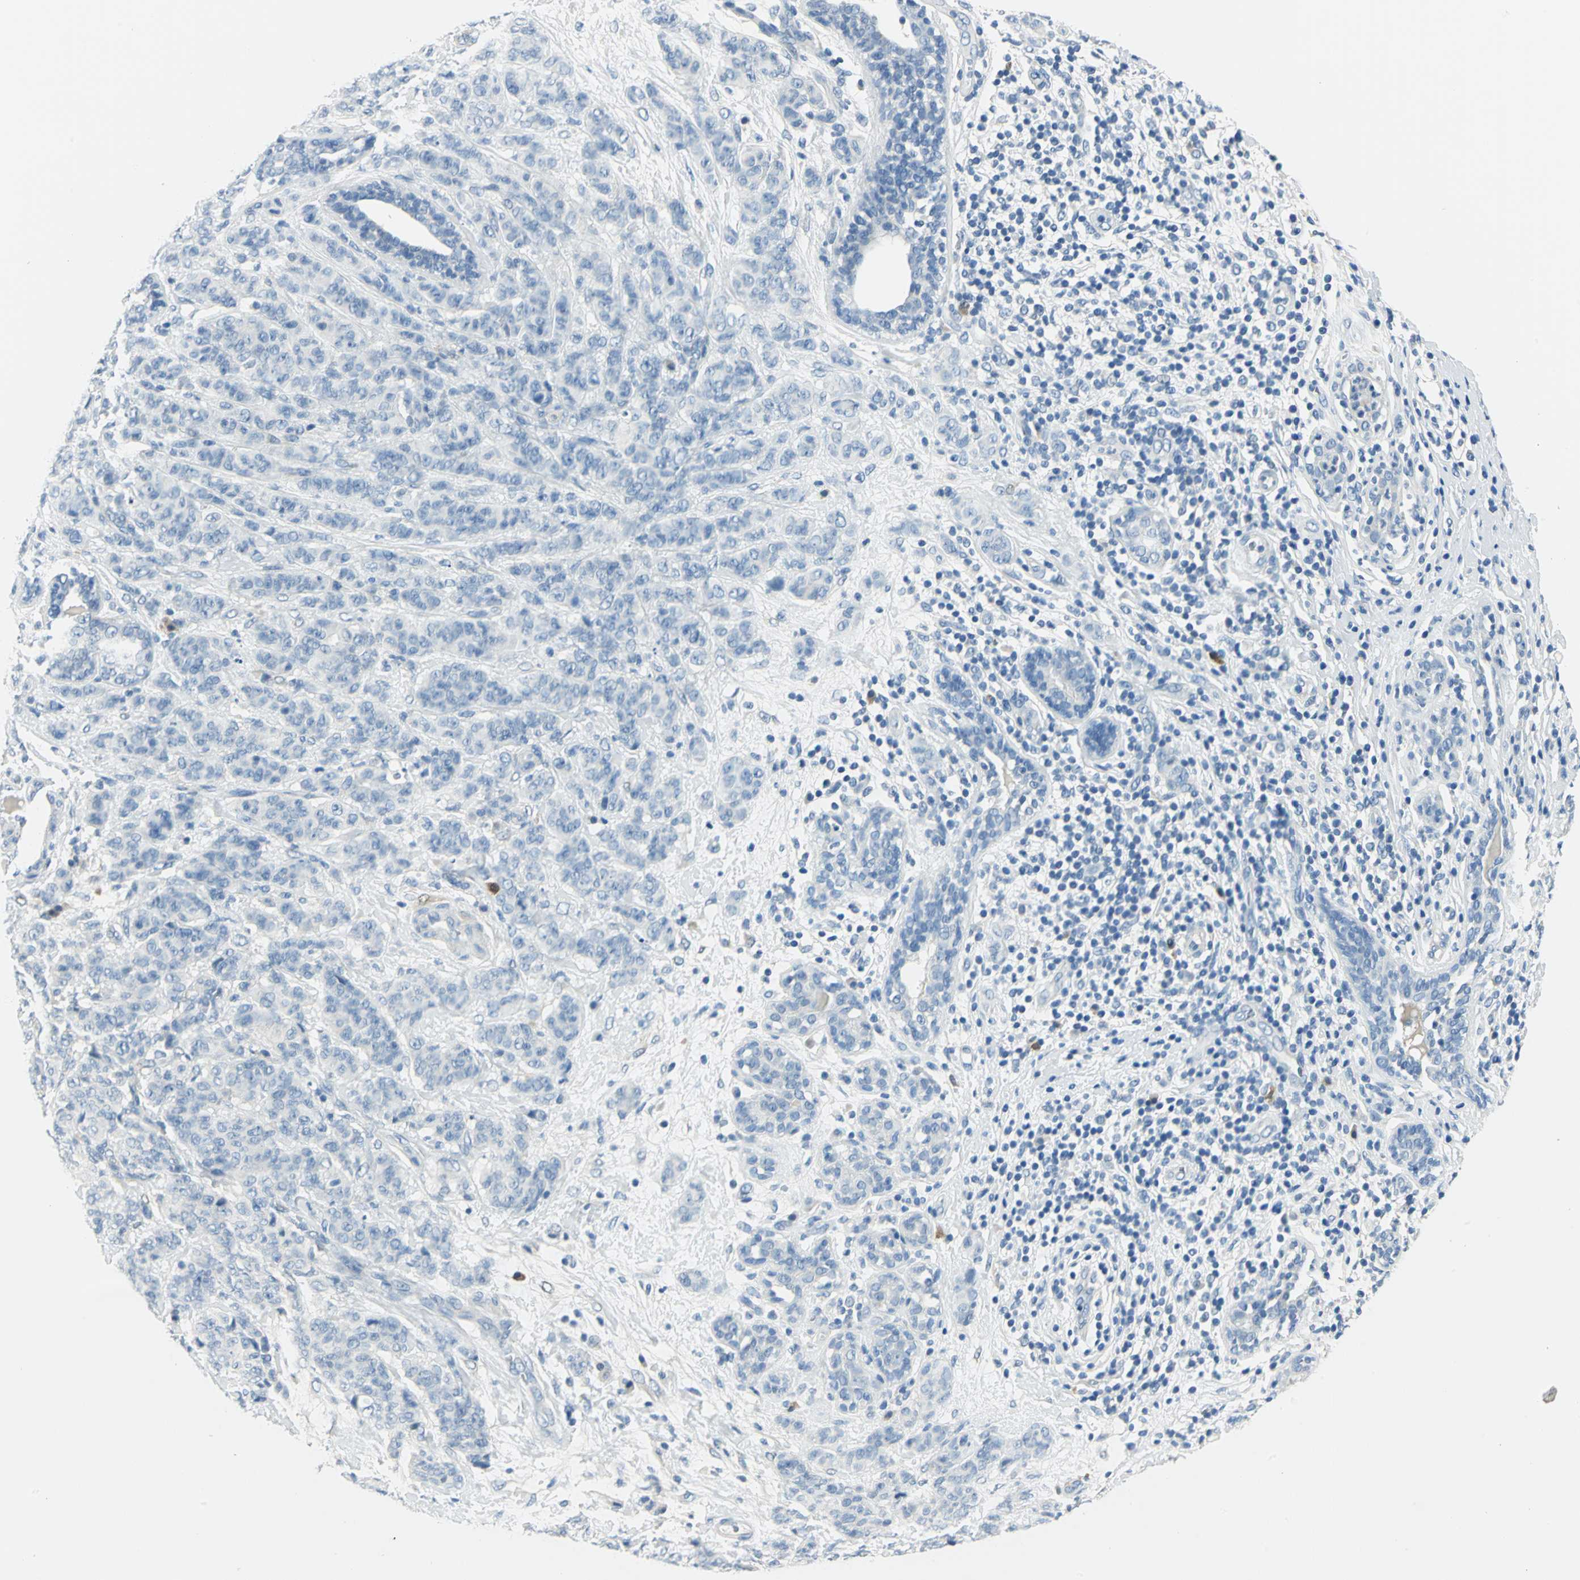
{"staining": {"intensity": "negative", "quantity": "none", "location": "none"}, "tissue": "breast cancer", "cell_type": "Tumor cells", "image_type": "cancer", "snomed": [{"axis": "morphology", "description": "Duct carcinoma"}, {"axis": "topography", "description": "Breast"}], "caption": "The IHC image has no significant expression in tumor cells of breast intraductal carcinoma tissue.", "gene": "UCHL1", "patient": {"sex": "female", "age": 40}}